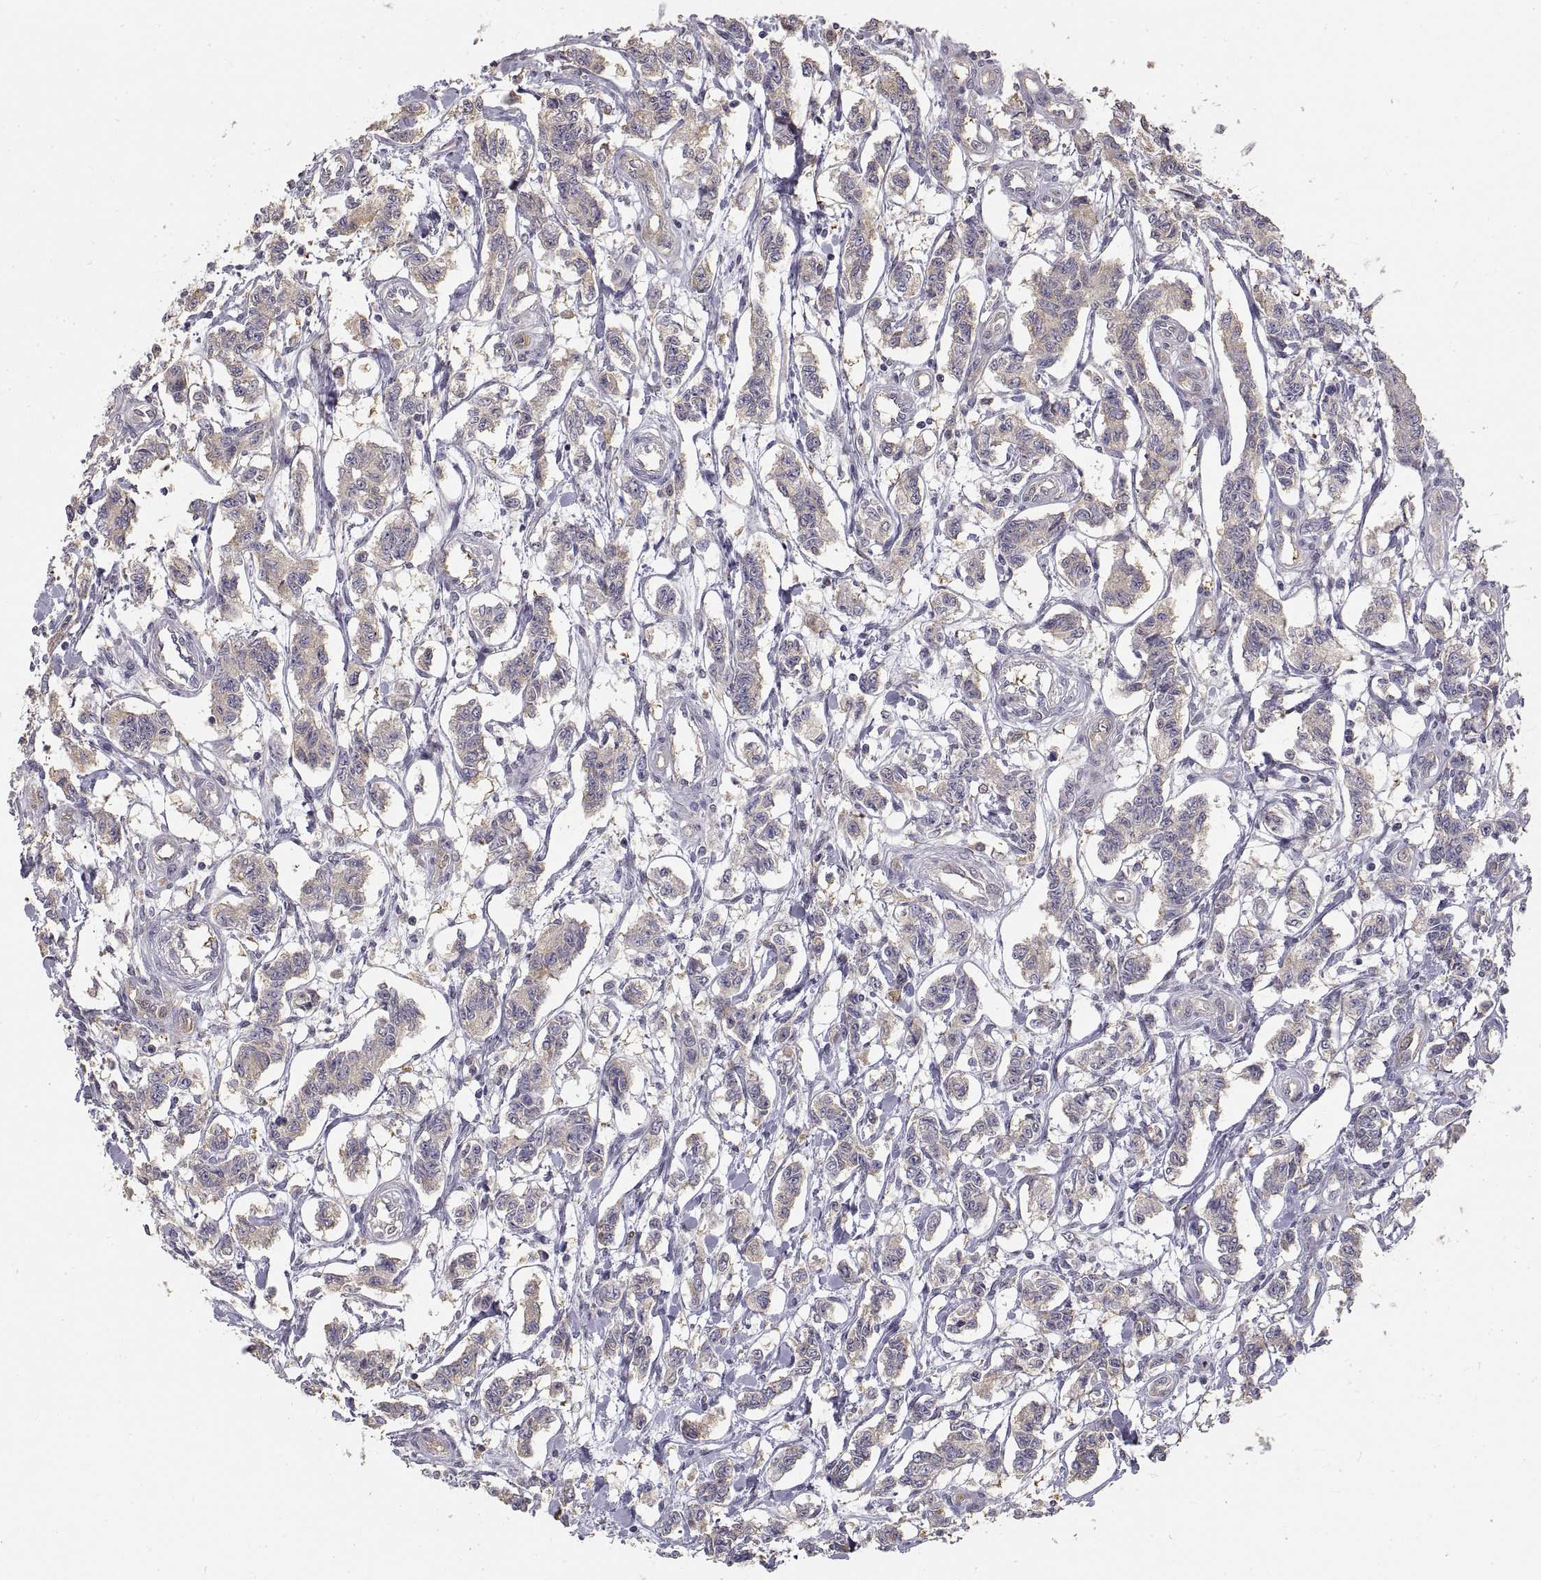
{"staining": {"intensity": "weak", "quantity": ">75%", "location": "cytoplasmic/membranous"}, "tissue": "carcinoid", "cell_type": "Tumor cells", "image_type": "cancer", "snomed": [{"axis": "morphology", "description": "Carcinoid, malignant, NOS"}, {"axis": "topography", "description": "Kidney"}], "caption": "A brown stain highlights weak cytoplasmic/membranous expression of a protein in carcinoid (malignant) tumor cells.", "gene": "HSP90AB1", "patient": {"sex": "female", "age": 41}}